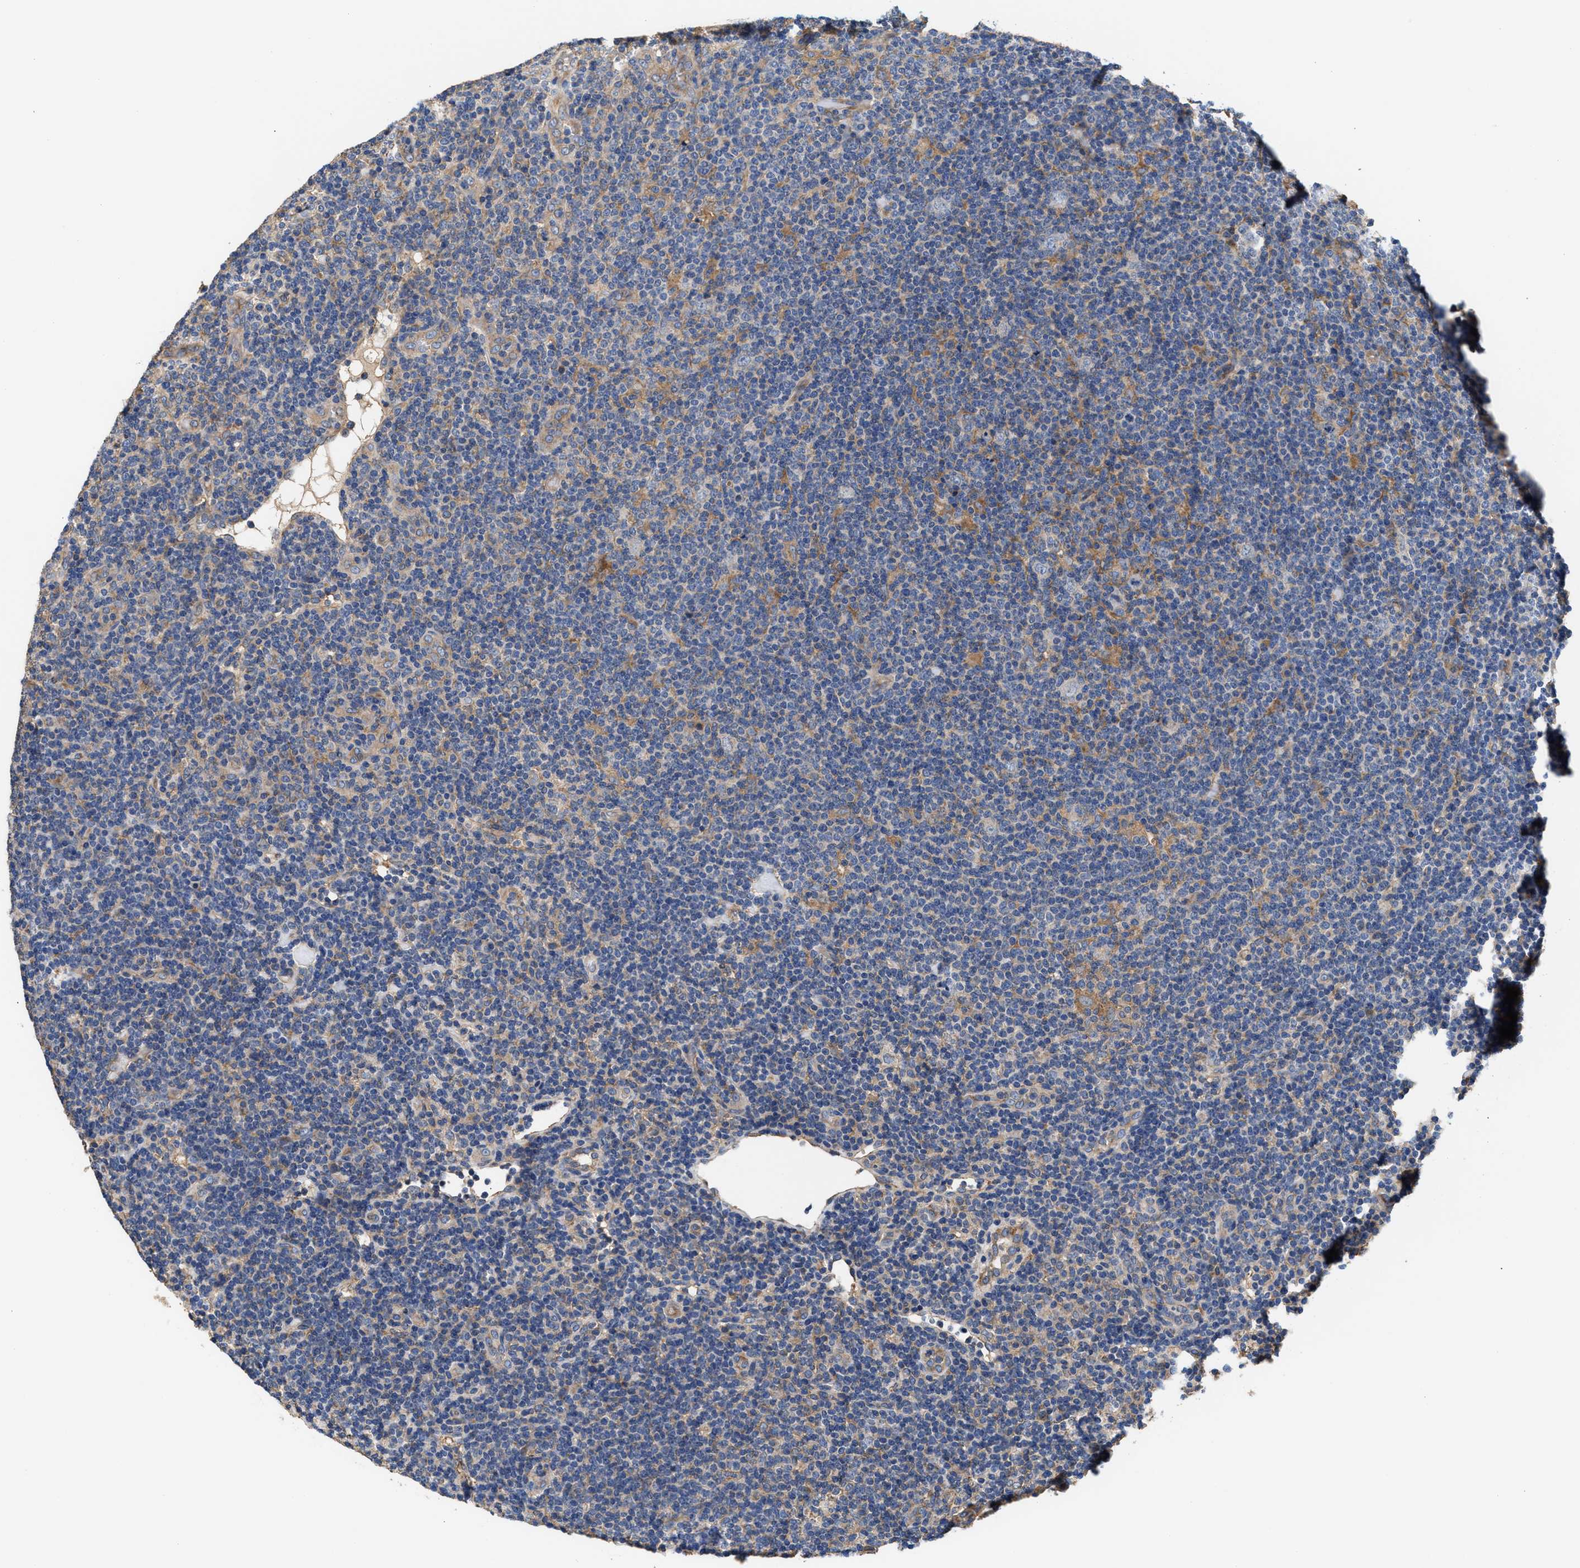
{"staining": {"intensity": "moderate", "quantity": "25%-75%", "location": "cytoplasmic/membranous"}, "tissue": "lymphoma", "cell_type": "Tumor cells", "image_type": "cancer", "snomed": [{"axis": "morphology", "description": "Hodgkin's disease, NOS"}, {"axis": "topography", "description": "Lymph node"}], "caption": "A photomicrograph showing moderate cytoplasmic/membranous staining in approximately 25%-75% of tumor cells in Hodgkin's disease, as visualized by brown immunohistochemical staining.", "gene": "KLB", "patient": {"sex": "female", "age": 57}}